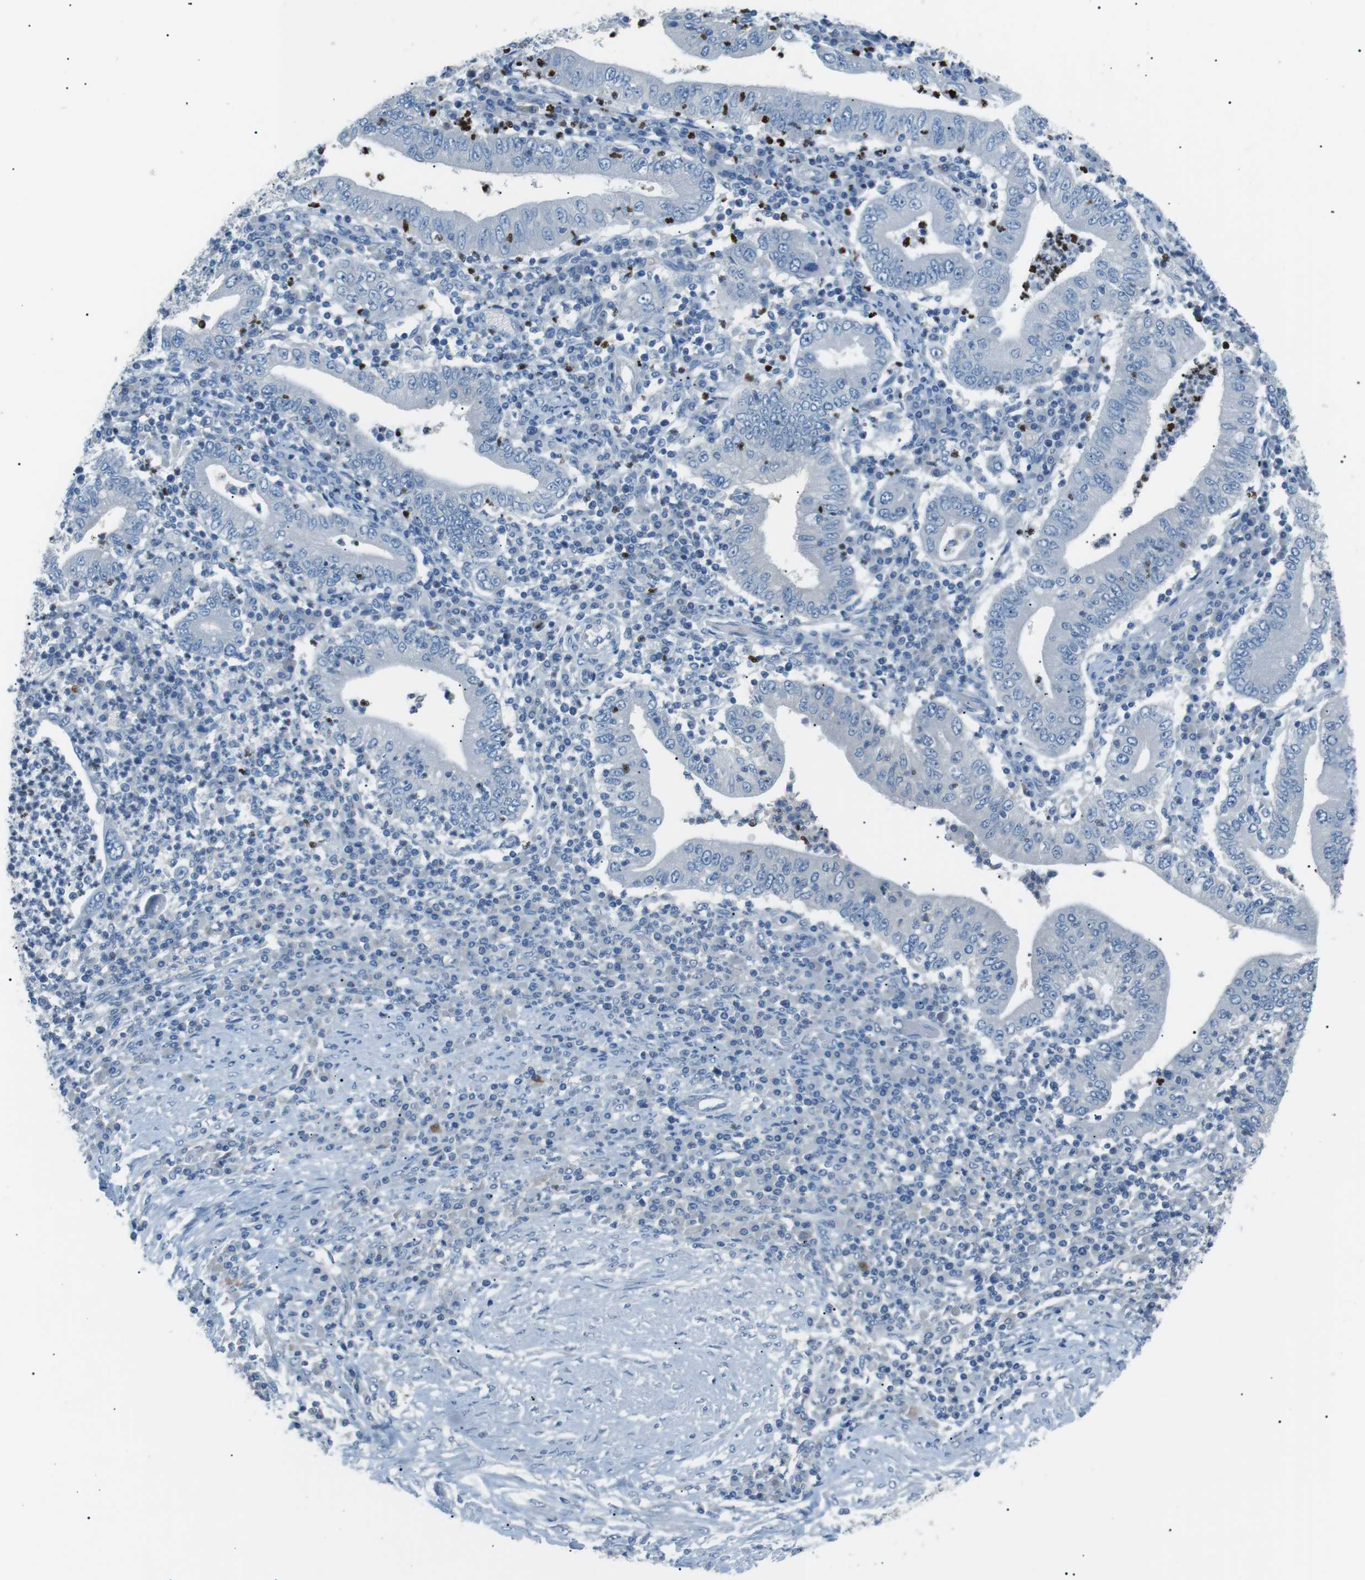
{"staining": {"intensity": "negative", "quantity": "none", "location": "none"}, "tissue": "stomach cancer", "cell_type": "Tumor cells", "image_type": "cancer", "snomed": [{"axis": "morphology", "description": "Normal tissue, NOS"}, {"axis": "morphology", "description": "Adenocarcinoma, NOS"}, {"axis": "topography", "description": "Esophagus"}, {"axis": "topography", "description": "Stomach, upper"}, {"axis": "topography", "description": "Peripheral nerve tissue"}], "caption": "Stomach adenocarcinoma was stained to show a protein in brown. There is no significant staining in tumor cells.", "gene": "CDH26", "patient": {"sex": "male", "age": 62}}